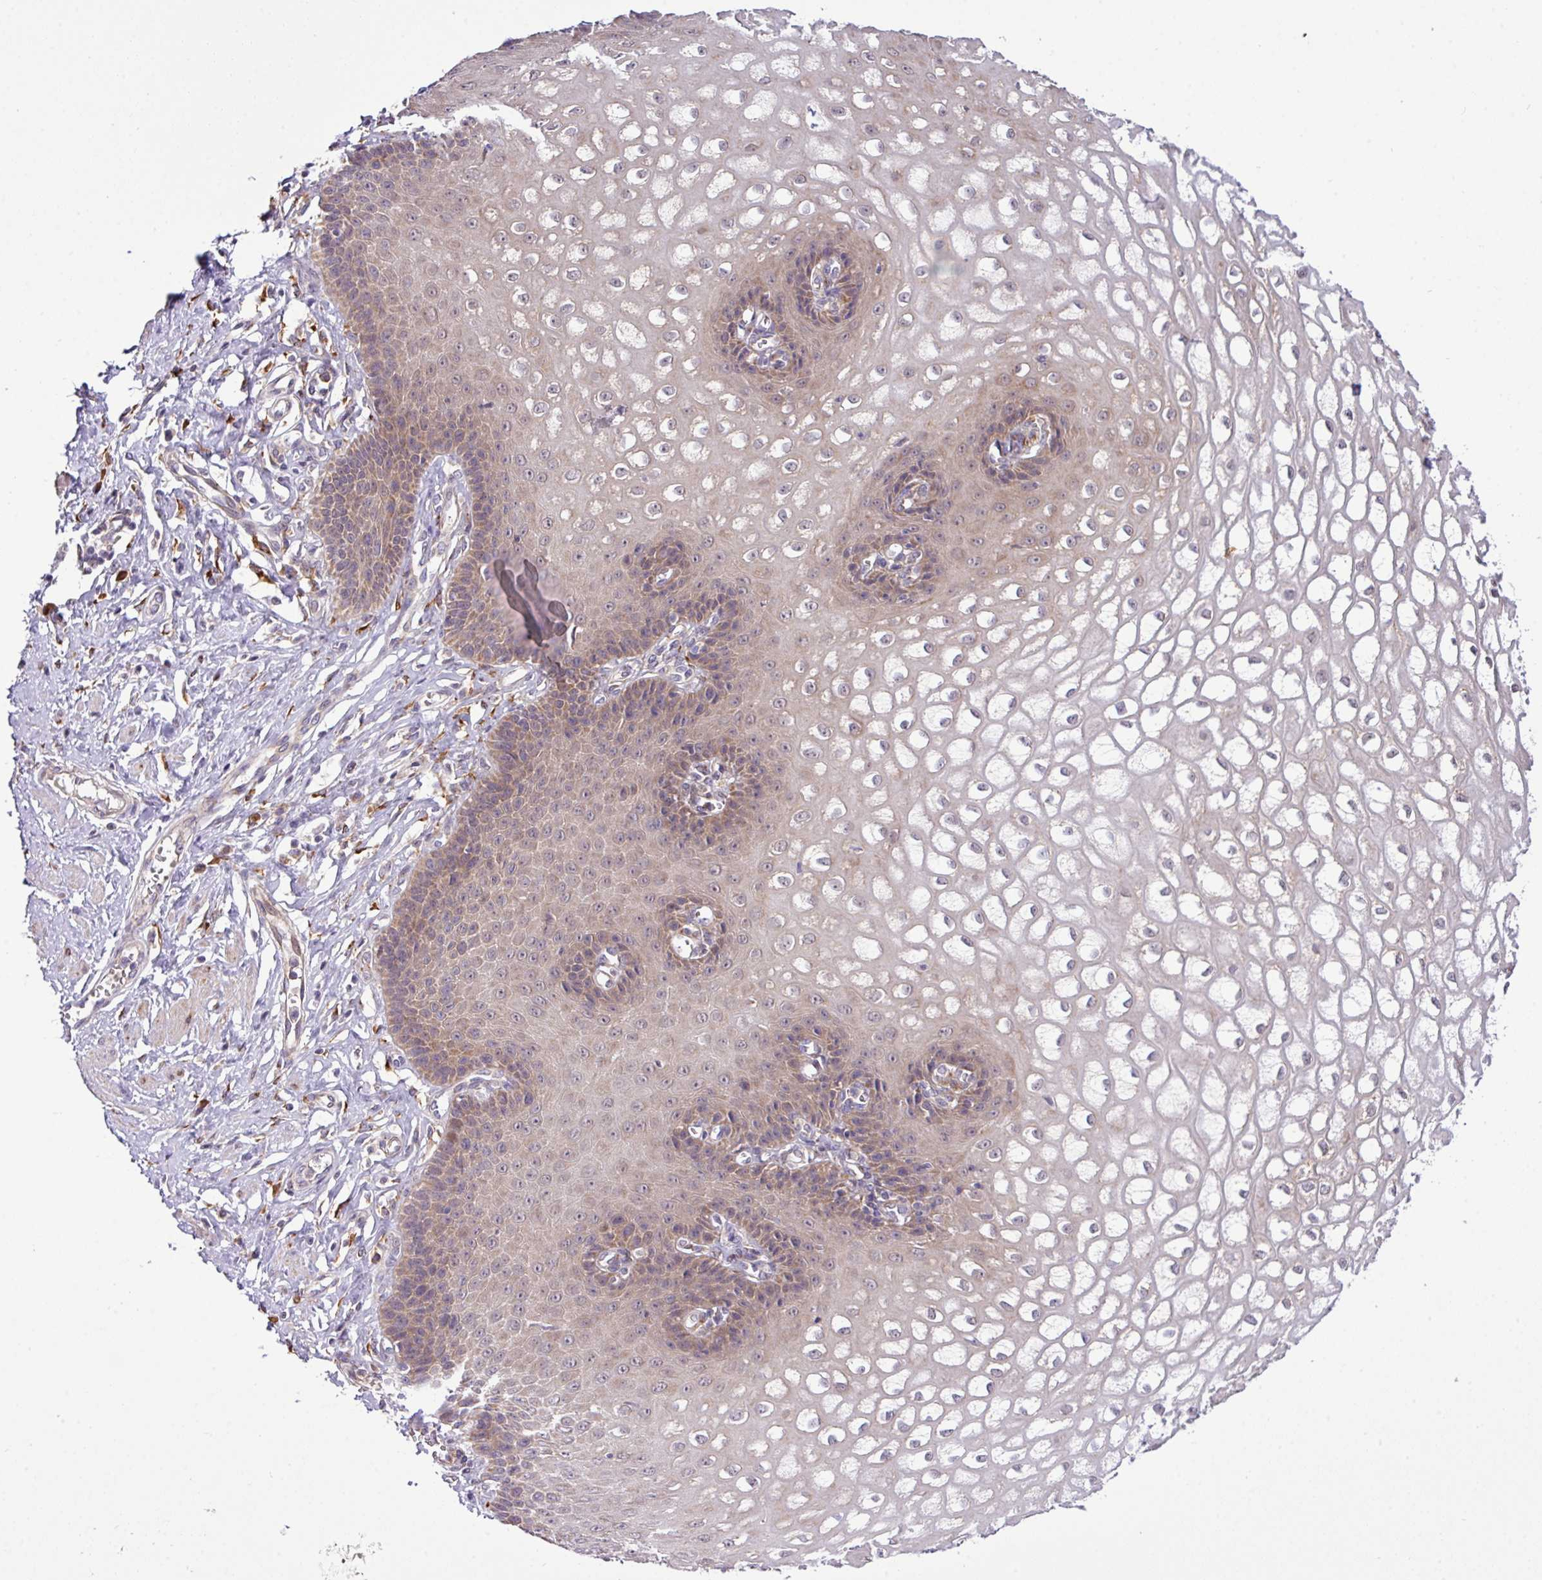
{"staining": {"intensity": "weak", "quantity": "25%-75%", "location": "cytoplasmic/membranous"}, "tissue": "esophagus", "cell_type": "Squamous epithelial cells", "image_type": "normal", "snomed": [{"axis": "morphology", "description": "Normal tissue, NOS"}, {"axis": "topography", "description": "Esophagus"}], "caption": "Human esophagus stained with a brown dye shows weak cytoplasmic/membranous positive positivity in about 25%-75% of squamous epithelial cells.", "gene": "TM2D2", "patient": {"sex": "male", "age": 67}}